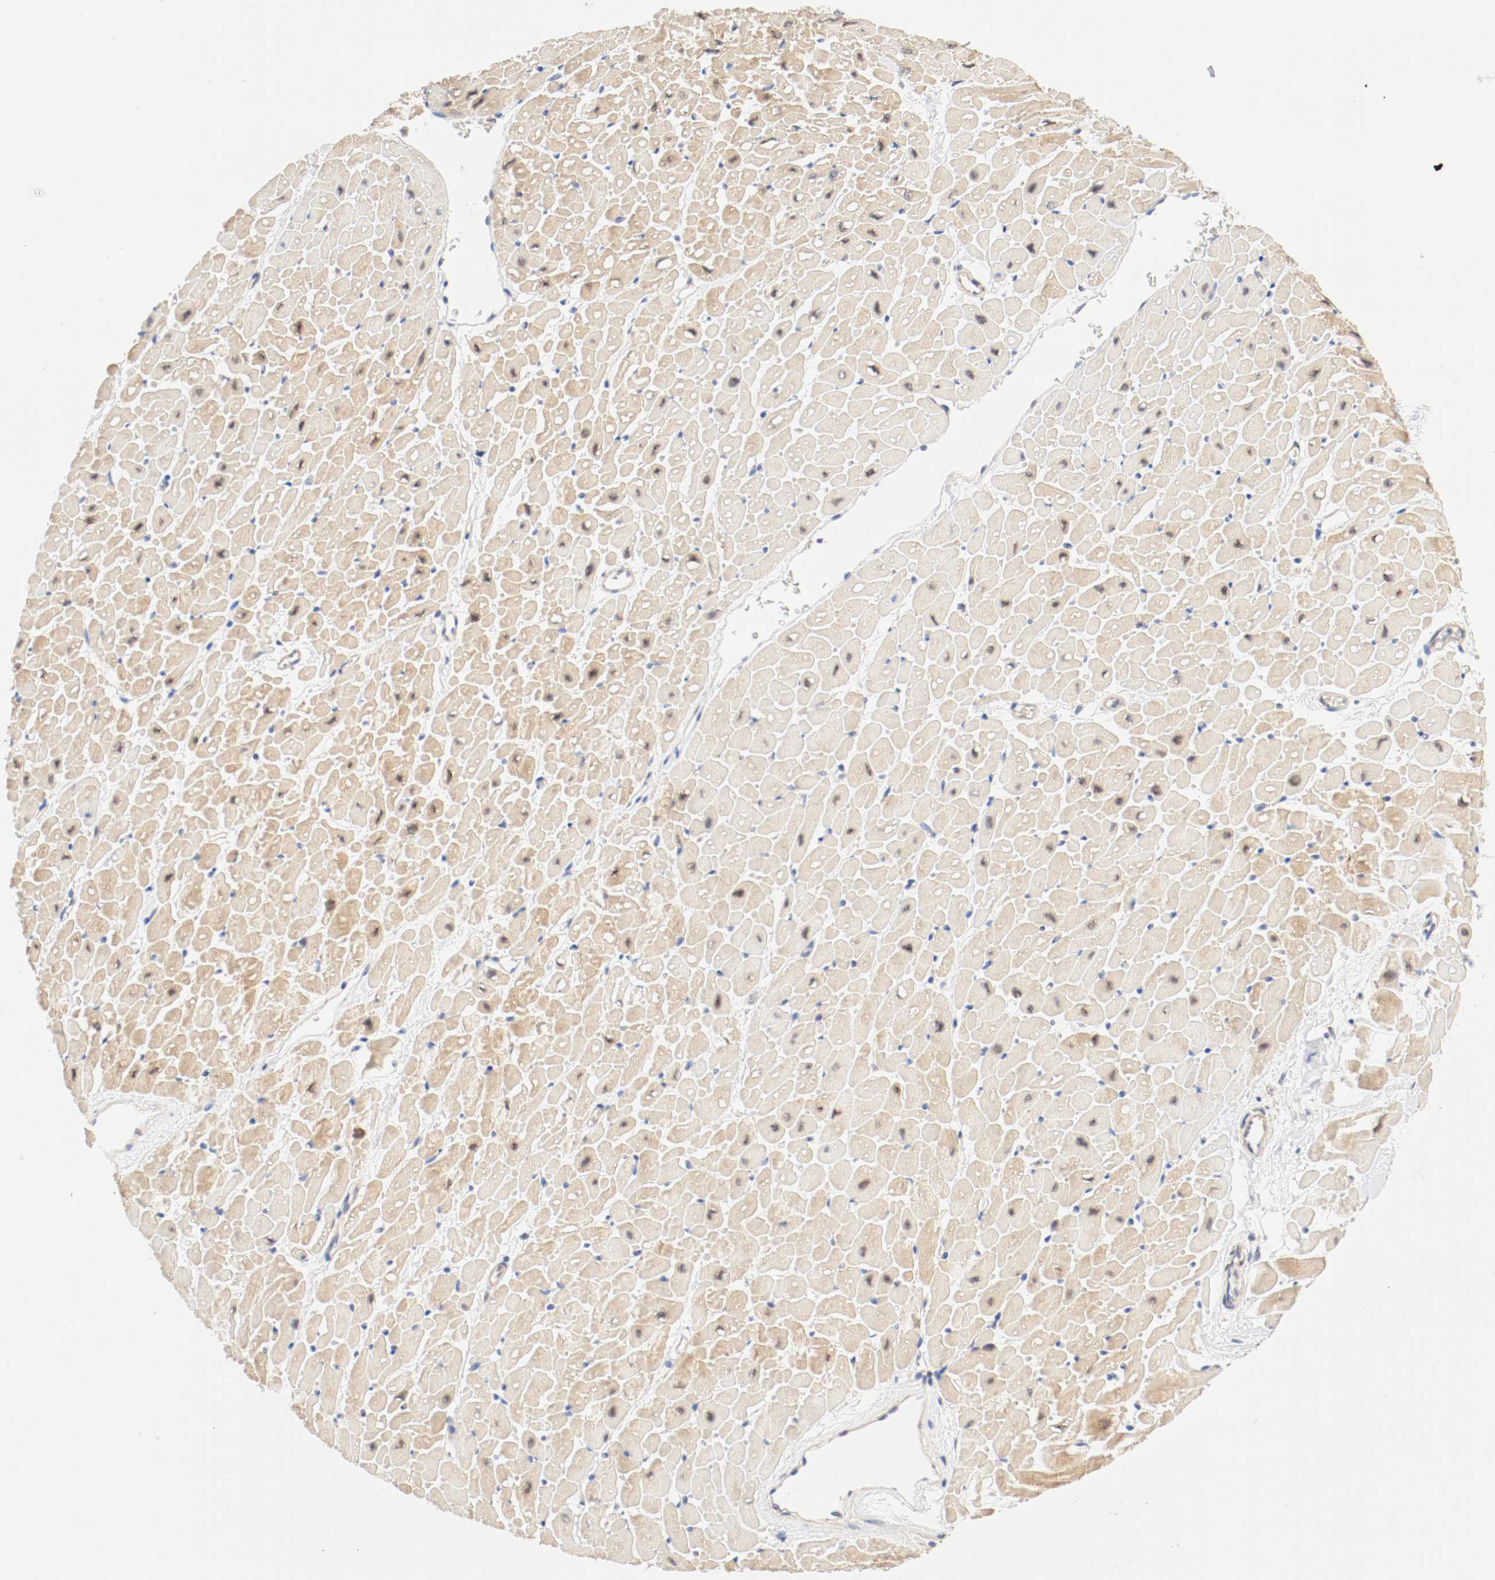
{"staining": {"intensity": "weak", "quantity": "25%-75%", "location": "cytoplasmic/membranous"}, "tissue": "heart muscle", "cell_type": "Cardiomyocytes", "image_type": "normal", "snomed": [{"axis": "morphology", "description": "Normal tissue, NOS"}, {"axis": "topography", "description": "Heart"}], "caption": "This histopathology image displays IHC staining of normal human heart muscle, with low weak cytoplasmic/membranous staining in about 25%-75% of cardiomyocytes.", "gene": "GIT1", "patient": {"sex": "male", "age": 45}}